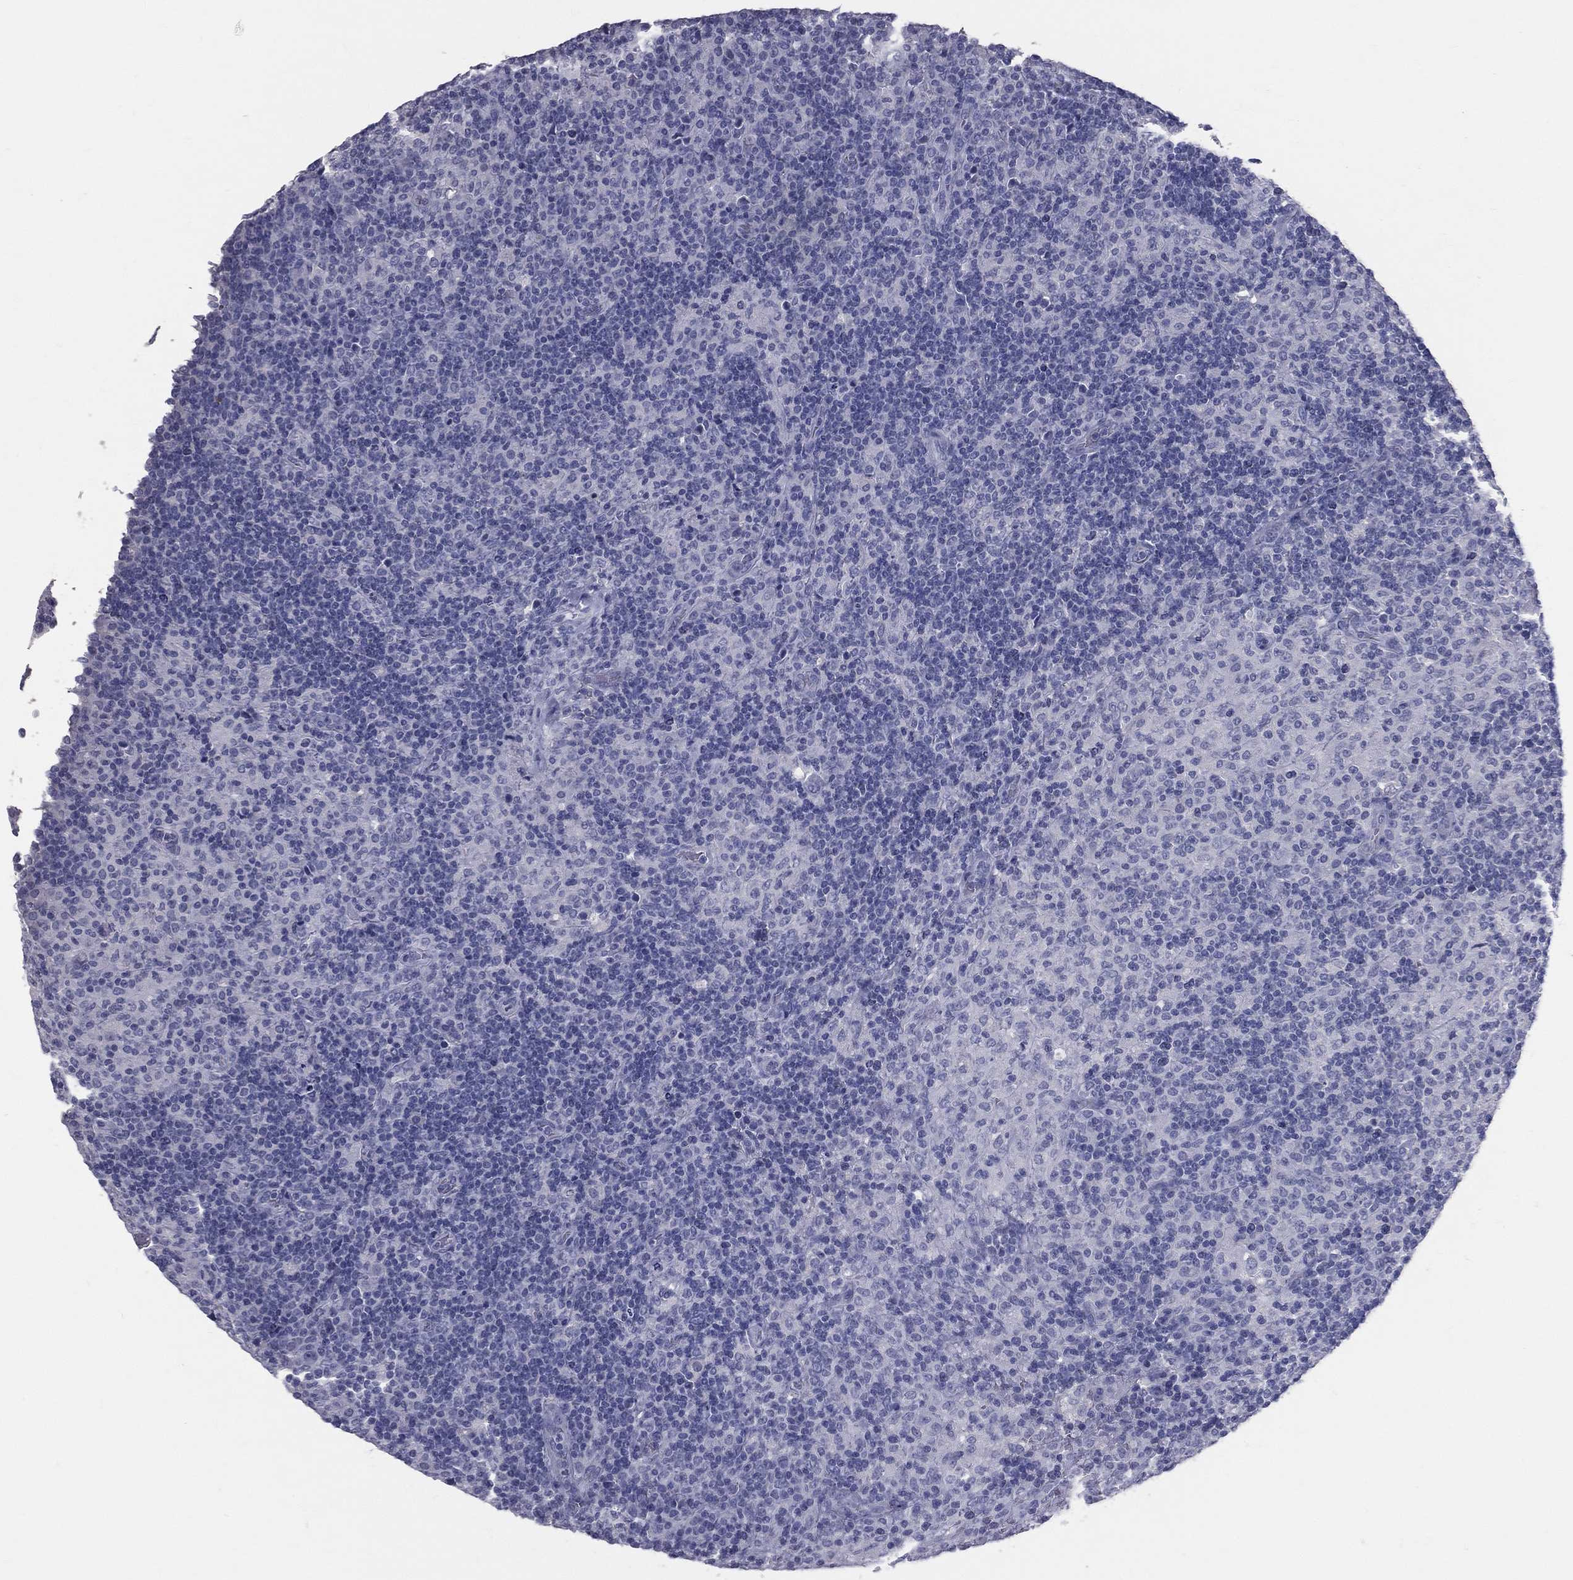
{"staining": {"intensity": "negative", "quantity": "none", "location": "none"}, "tissue": "lymphoma", "cell_type": "Tumor cells", "image_type": "cancer", "snomed": [{"axis": "morphology", "description": "Hodgkin's disease, NOS"}, {"axis": "topography", "description": "Lymph node"}], "caption": "This is a image of IHC staining of Hodgkin's disease, which shows no staining in tumor cells.", "gene": "TFPI2", "patient": {"sex": "male", "age": 70}}